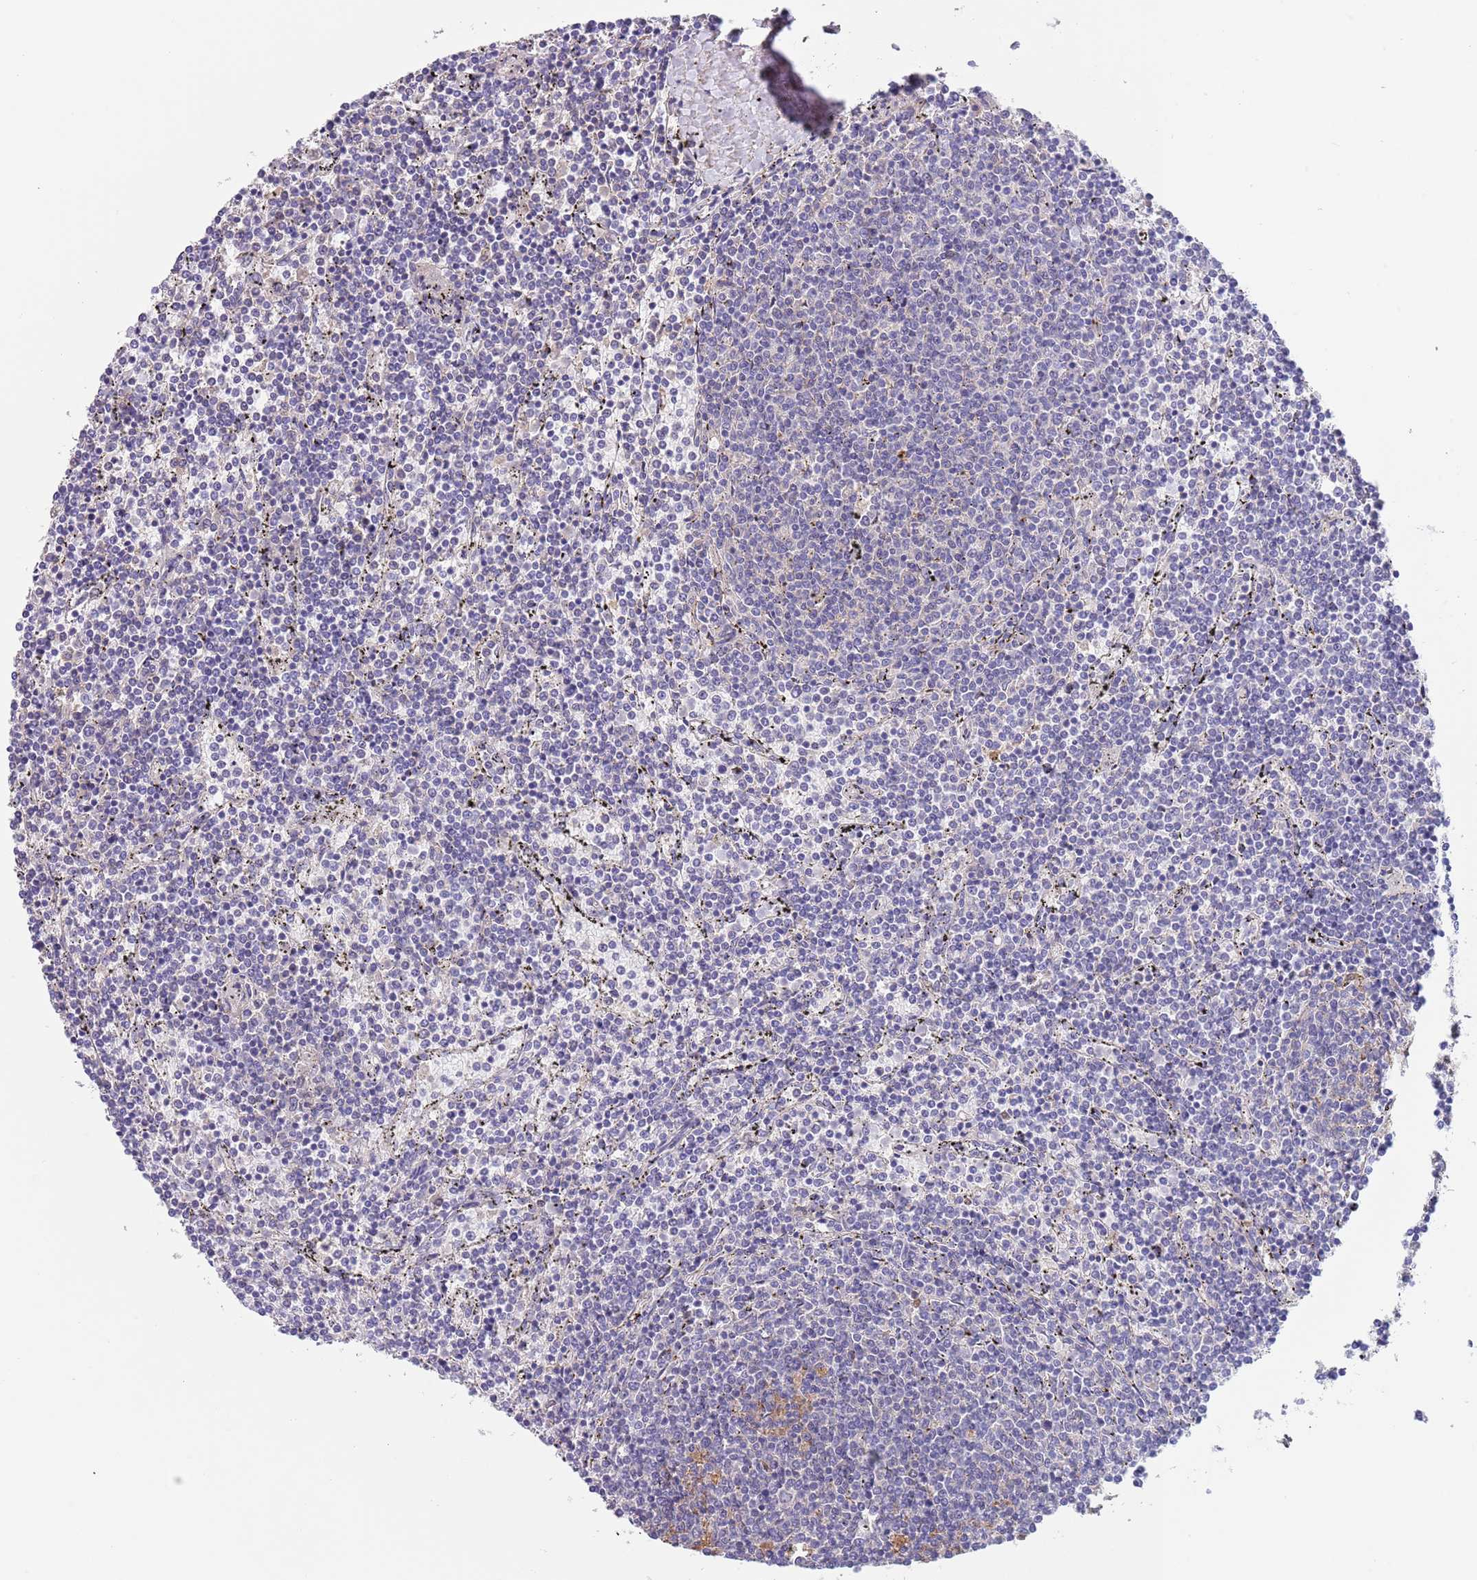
{"staining": {"intensity": "negative", "quantity": "none", "location": "none"}, "tissue": "lymphoma", "cell_type": "Tumor cells", "image_type": "cancer", "snomed": [{"axis": "morphology", "description": "Malignant lymphoma, non-Hodgkin's type, Low grade"}, {"axis": "topography", "description": "Spleen"}], "caption": "This image is of lymphoma stained with immunohistochemistry to label a protein in brown with the nuclei are counter-stained blue. There is no expression in tumor cells.", "gene": "RNF169", "patient": {"sex": "female", "age": 50}}